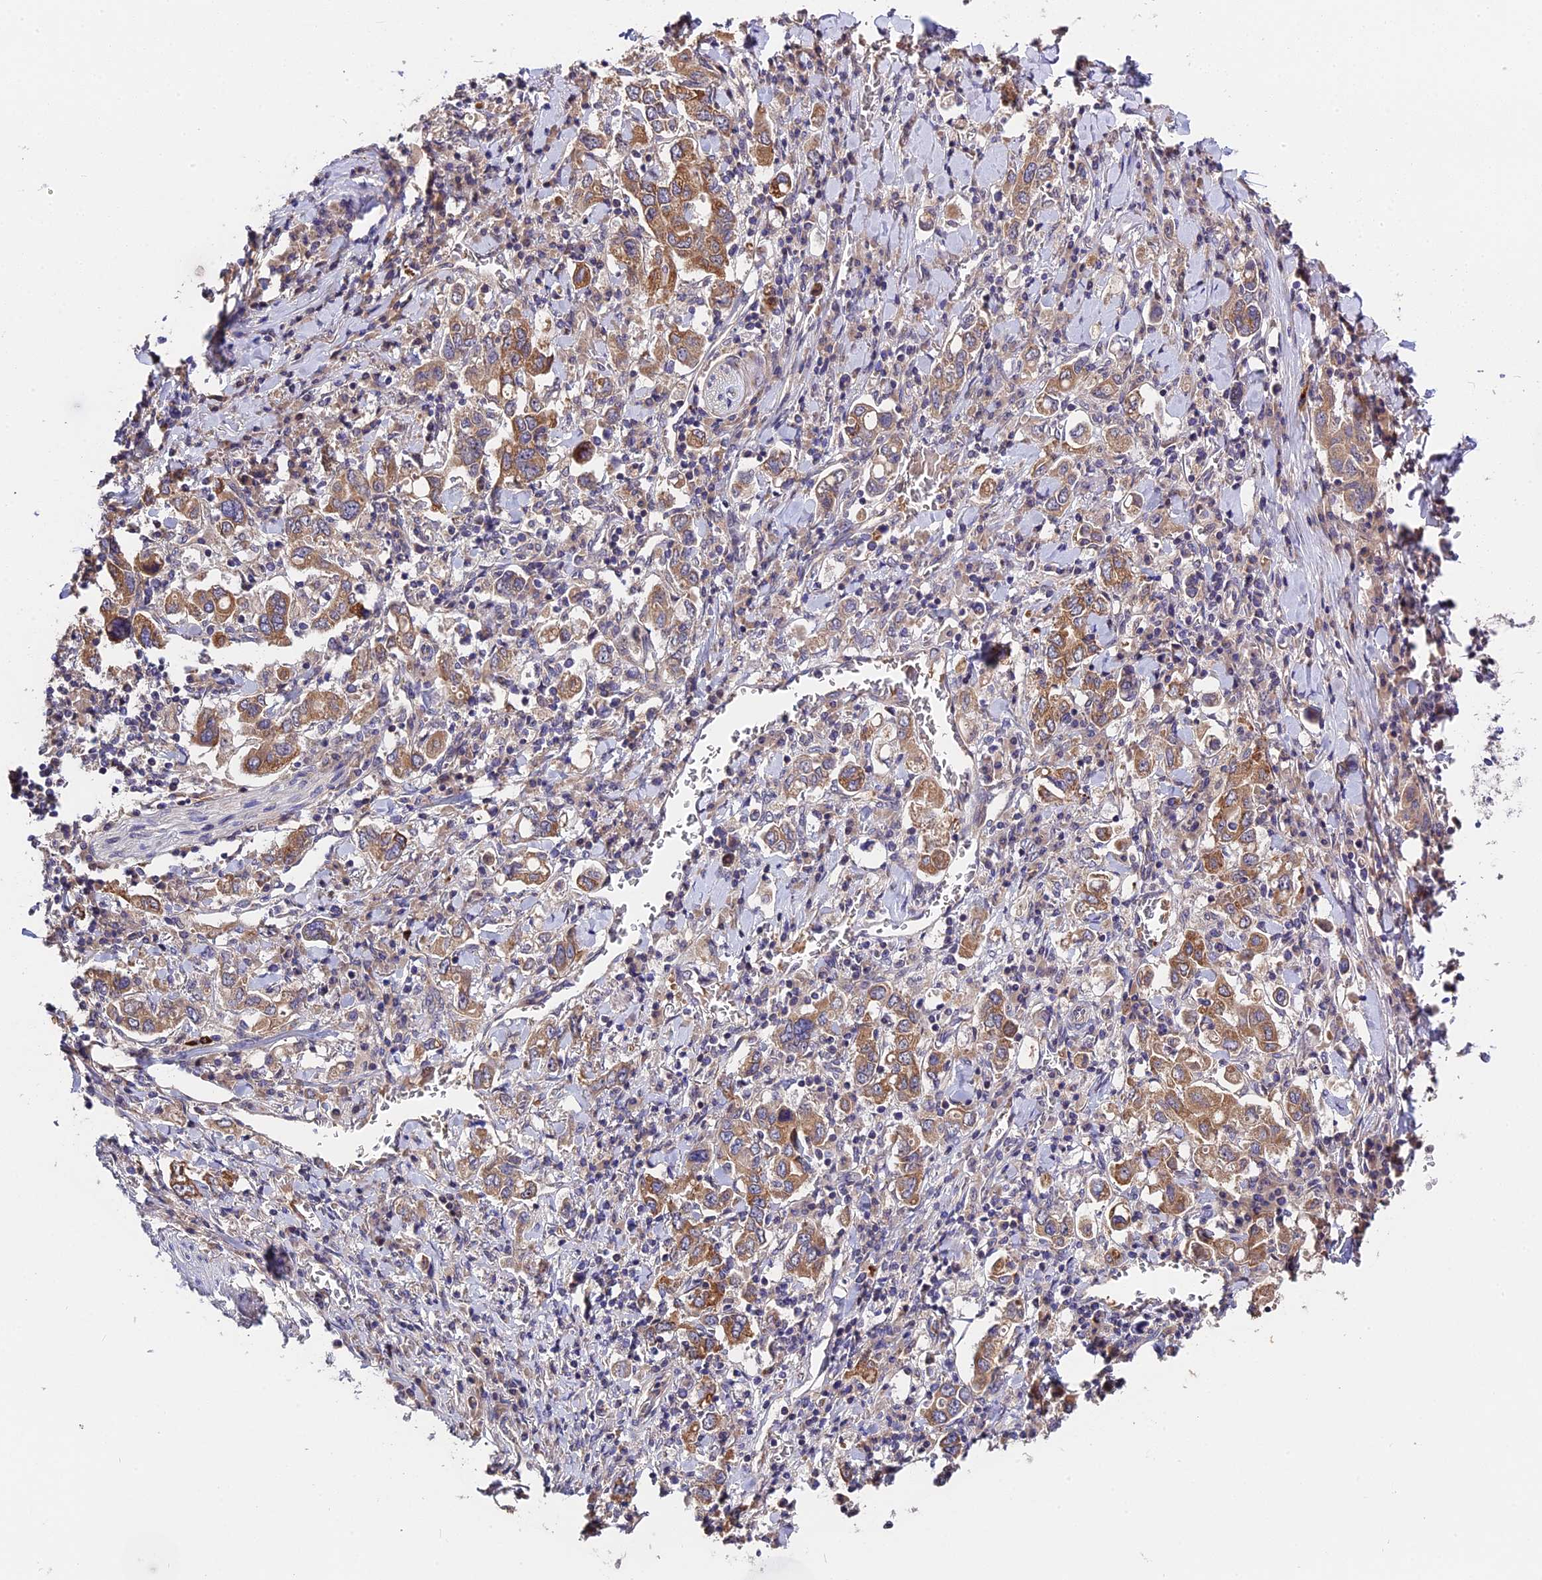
{"staining": {"intensity": "moderate", "quantity": ">75%", "location": "cytoplasmic/membranous"}, "tissue": "stomach cancer", "cell_type": "Tumor cells", "image_type": "cancer", "snomed": [{"axis": "morphology", "description": "Adenocarcinoma, NOS"}, {"axis": "topography", "description": "Stomach, upper"}], "caption": "Tumor cells reveal medium levels of moderate cytoplasmic/membranous staining in about >75% of cells in adenocarcinoma (stomach). The staining was performed using DAB, with brown indicating positive protein expression. Nuclei are stained blue with hematoxylin.", "gene": "TRMT1", "patient": {"sex": "male", "age": 62}}